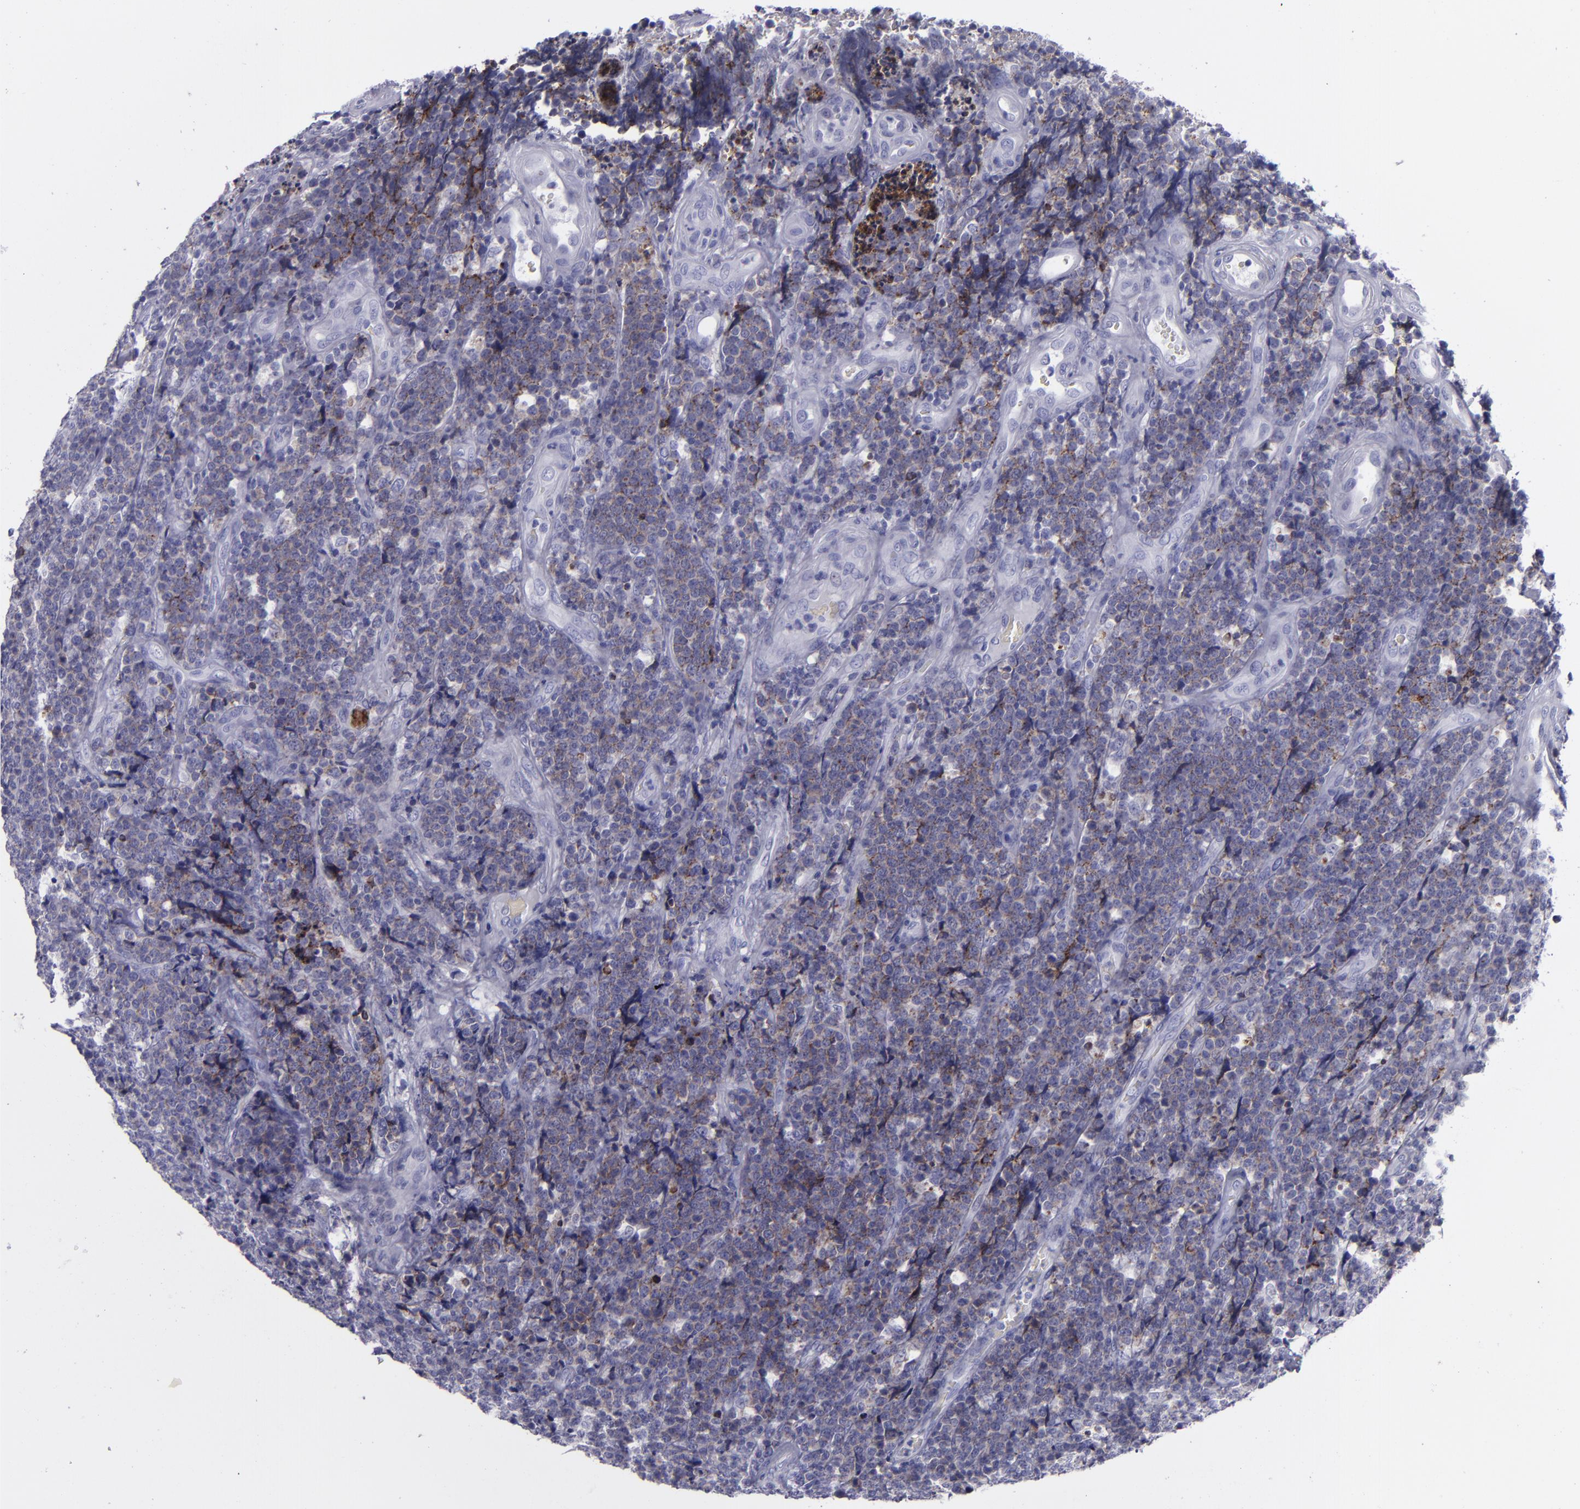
{"staining": {"intensity": "weak", "quantity": "25%-75%", "location": "cytoplasmic/membranous"}, "tissue": "lymphoma", "cell_type": "Tumor cells", "image_type": "cancer", "snomed": [{"axis": "morphology", "description": "Malignant lymphoma, non-Hodgkin's type, High grade"}, {"axis": "topography", "description": "Small intestine"}, {"axis": "topography", "description": "Colon"}], "caption": "Immunohistochemical staining of human malignant lymphoma, non-Hodgkin's type (high-grade) displays low levels of weak cytoplasmic/membranous positivity in approximately 25%-75% of tumor cells.", "gene": "CD22", "patient": {"sex": "male", "age": 8}}